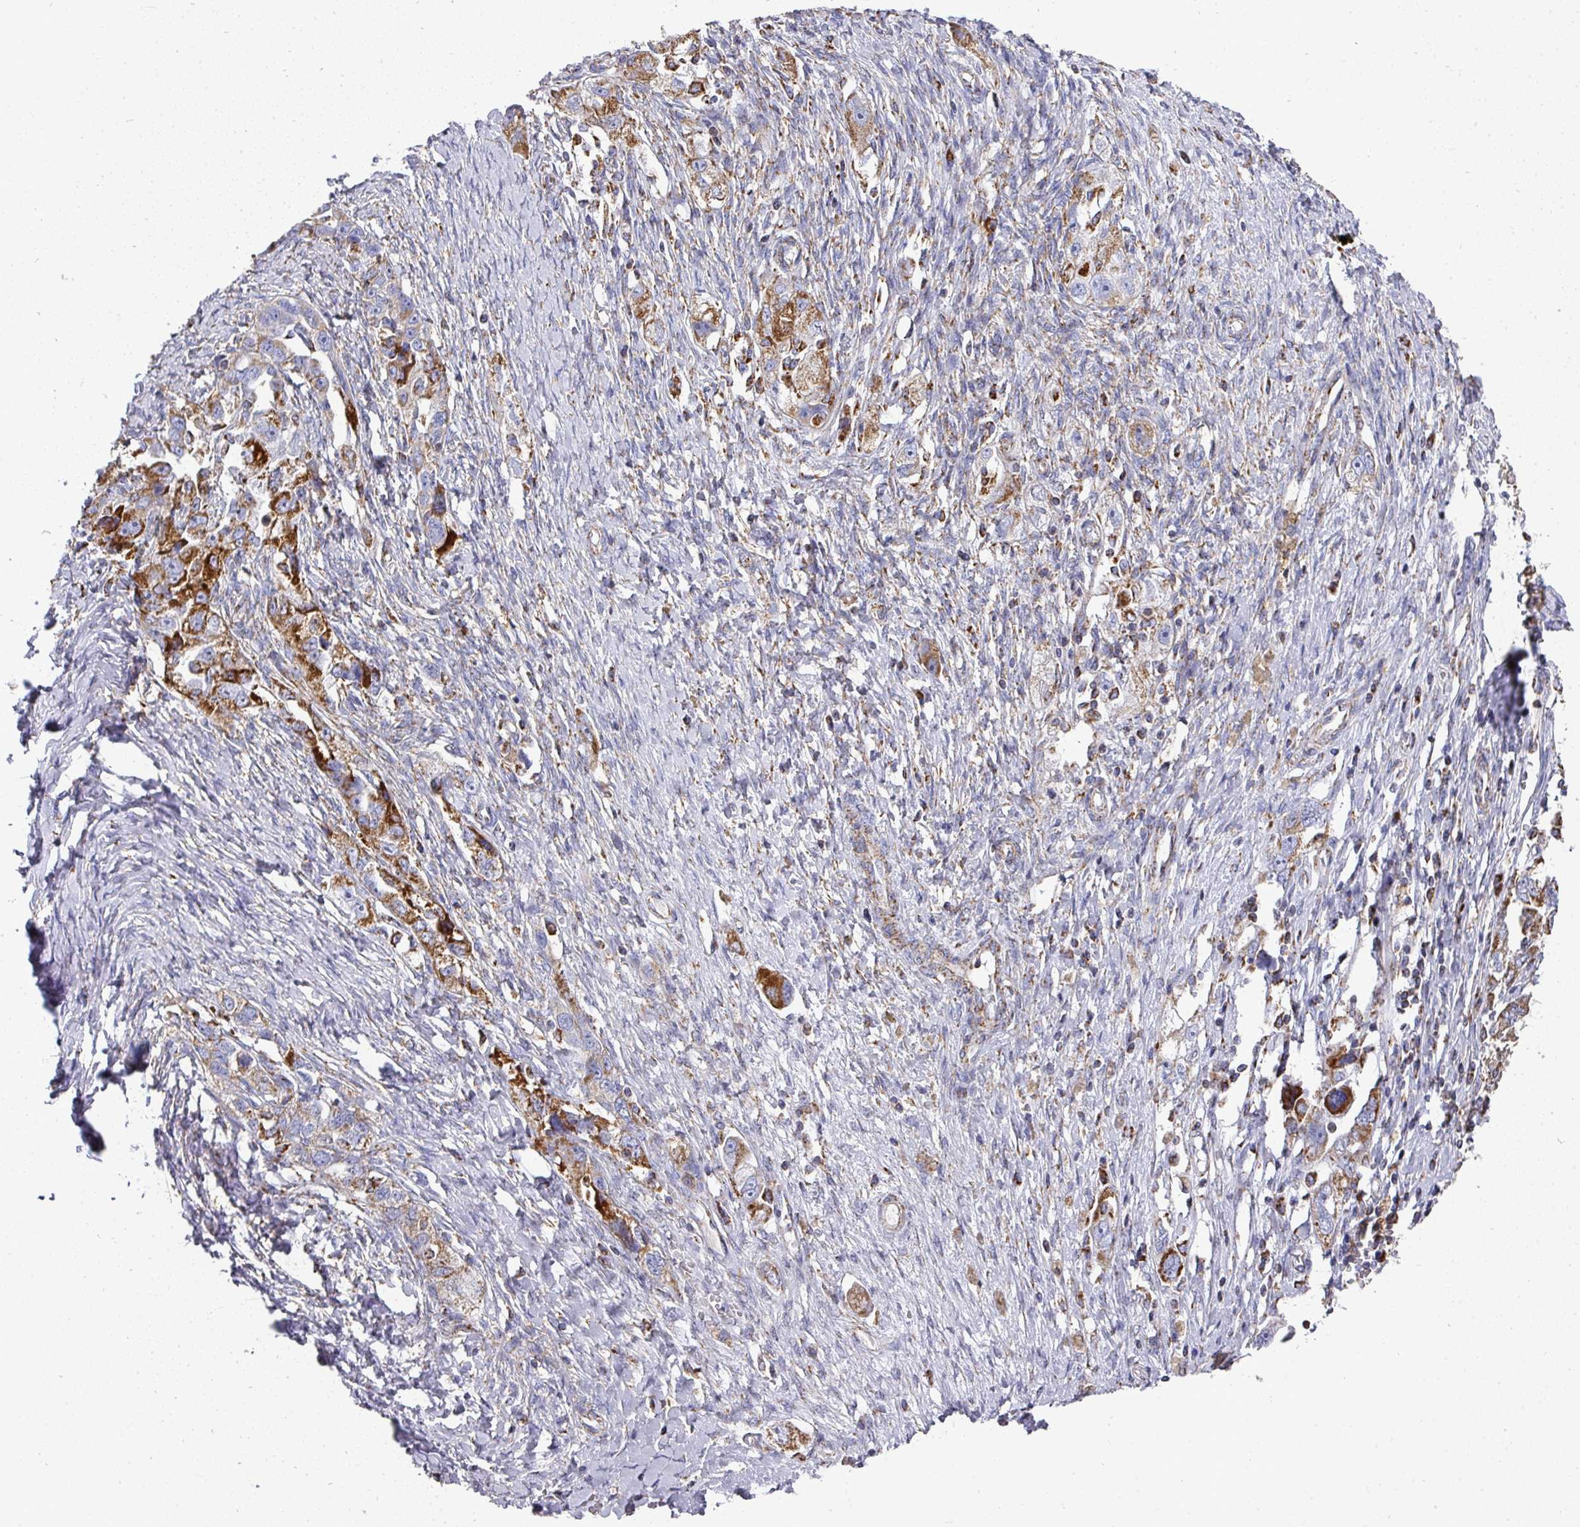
{"staining": {"intensity": "strong", "quantity": "25%-75%", "location": "cytoplasmic/membranous"}, "tissue": "ovarian cancer", "cell_type": "Tumor cells", "image_type": "cancer", "snomed": [{"axis": "morphology", "description": "Carcinoma, NOS"}, {"axis": "morphology", "description": "Cystadenocarcinoma, serous, NOS"}, {"axis": "topography", "description": "Ovary"}], "caption": "Ovarian cancer (carcinoma) stained with immunohistochemistry displays strong cytoplasmic/membranous positivity in about 25%-75% of tumor cells. The protein is stained brown, and the nuclei are stained in blue (DAB IHC with brightfield microscopy, high magnification).", "gene": "UQCRFS1", "patient": {"sex": "female", "age": 69}}